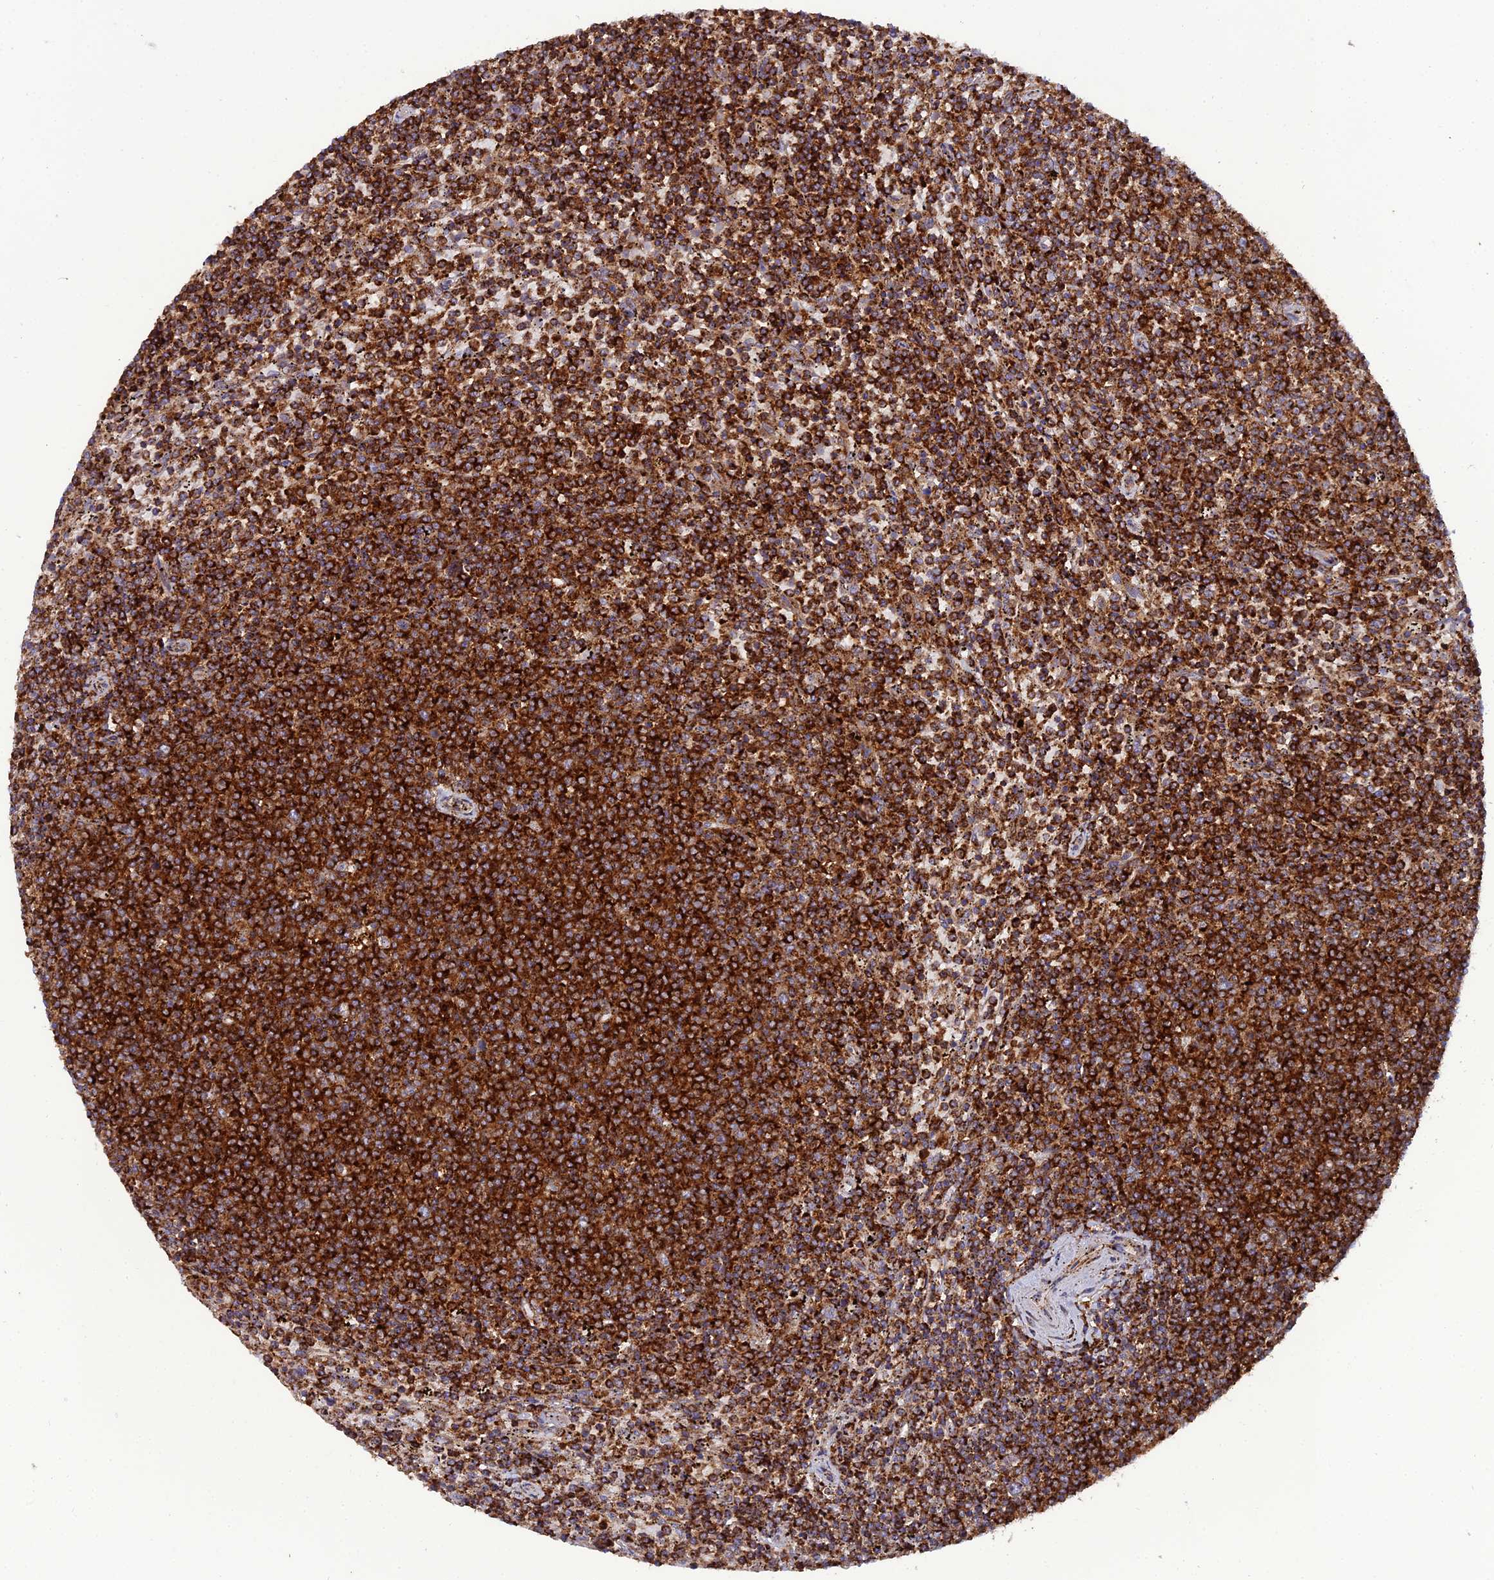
{"staining": {"intensity": "strong", "quantity": ">75%", "location": "cytoplasmic/membranous"}, "tissue": "lymphoma", "cell_type": "Tumor cells", "image_type": "cancer", "snomed": [{"axis": "morphology", "description": "Malignant lymphoma, non-Hodgkin's type, Low grade"}, {"axis": "topography", "description": "Spleen"}], "caption": "Human malignant lymphoma, non-Hodgkin's type (low-grade) stained with a brown dye exhibits strong cytoplasmic/membranous positive expression in about >75% of tumor cells.", "gene": "LNPEP", "patient": {"sex": "female", "age": 50}}